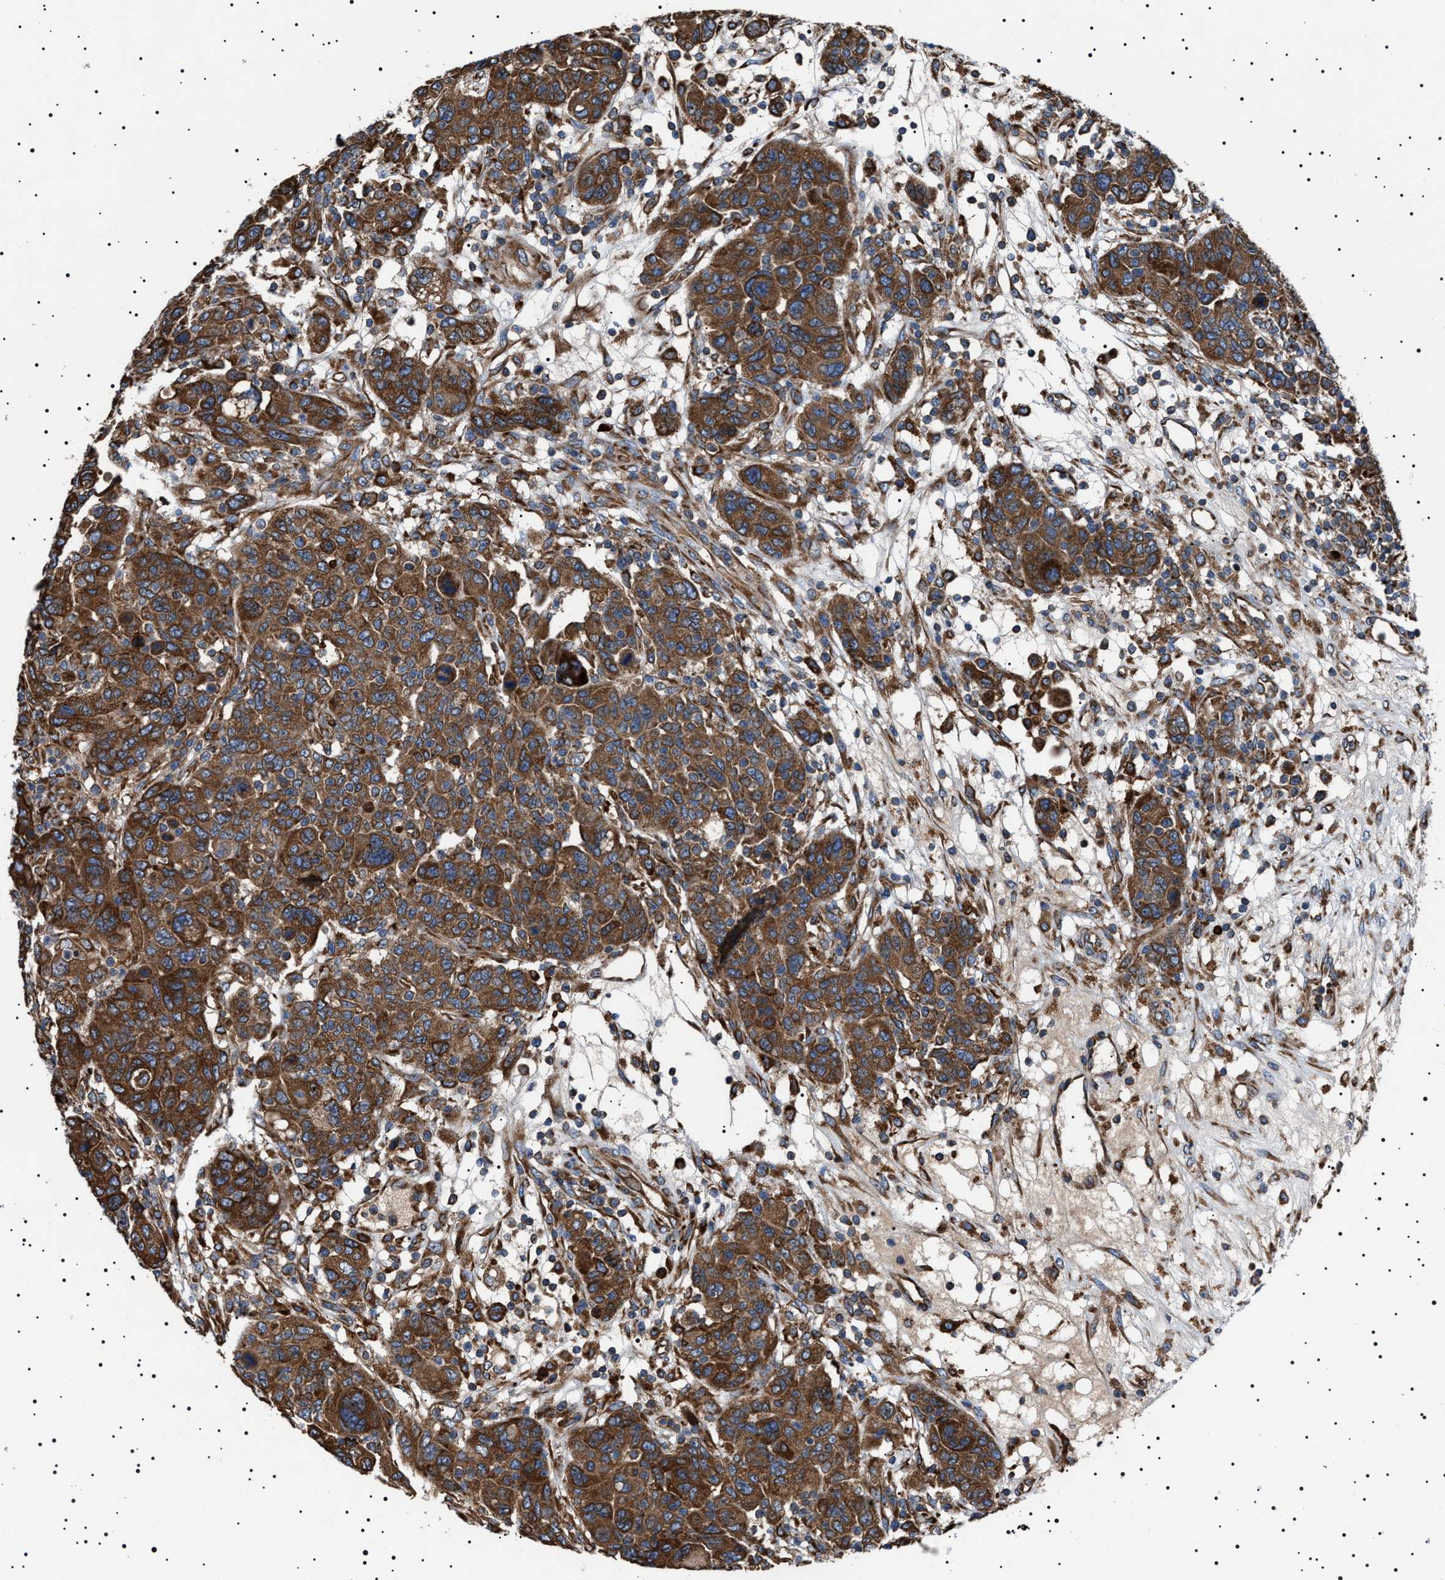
{"staining": {"intensity": "moderate", "quantity": ">75%", "location": "cytoplasmic/membranous"}, "tissue": "breast cancer", "cell_type": "Tumor cells", "image_type": "cancer", "snomed": [{"axis": "morphology", "description": "Duct carcinoma"}, {"axis": "topography", "description": "Breast"}], "caption": "This is an image of IHC staining of breast cancer (invasive ductal carcinoma), which shows moderate staining in the cytoplasmic/membranous of tumor cells.", "gene": "TOP1MT", "patient": {"sex": "female", "age": 37}}